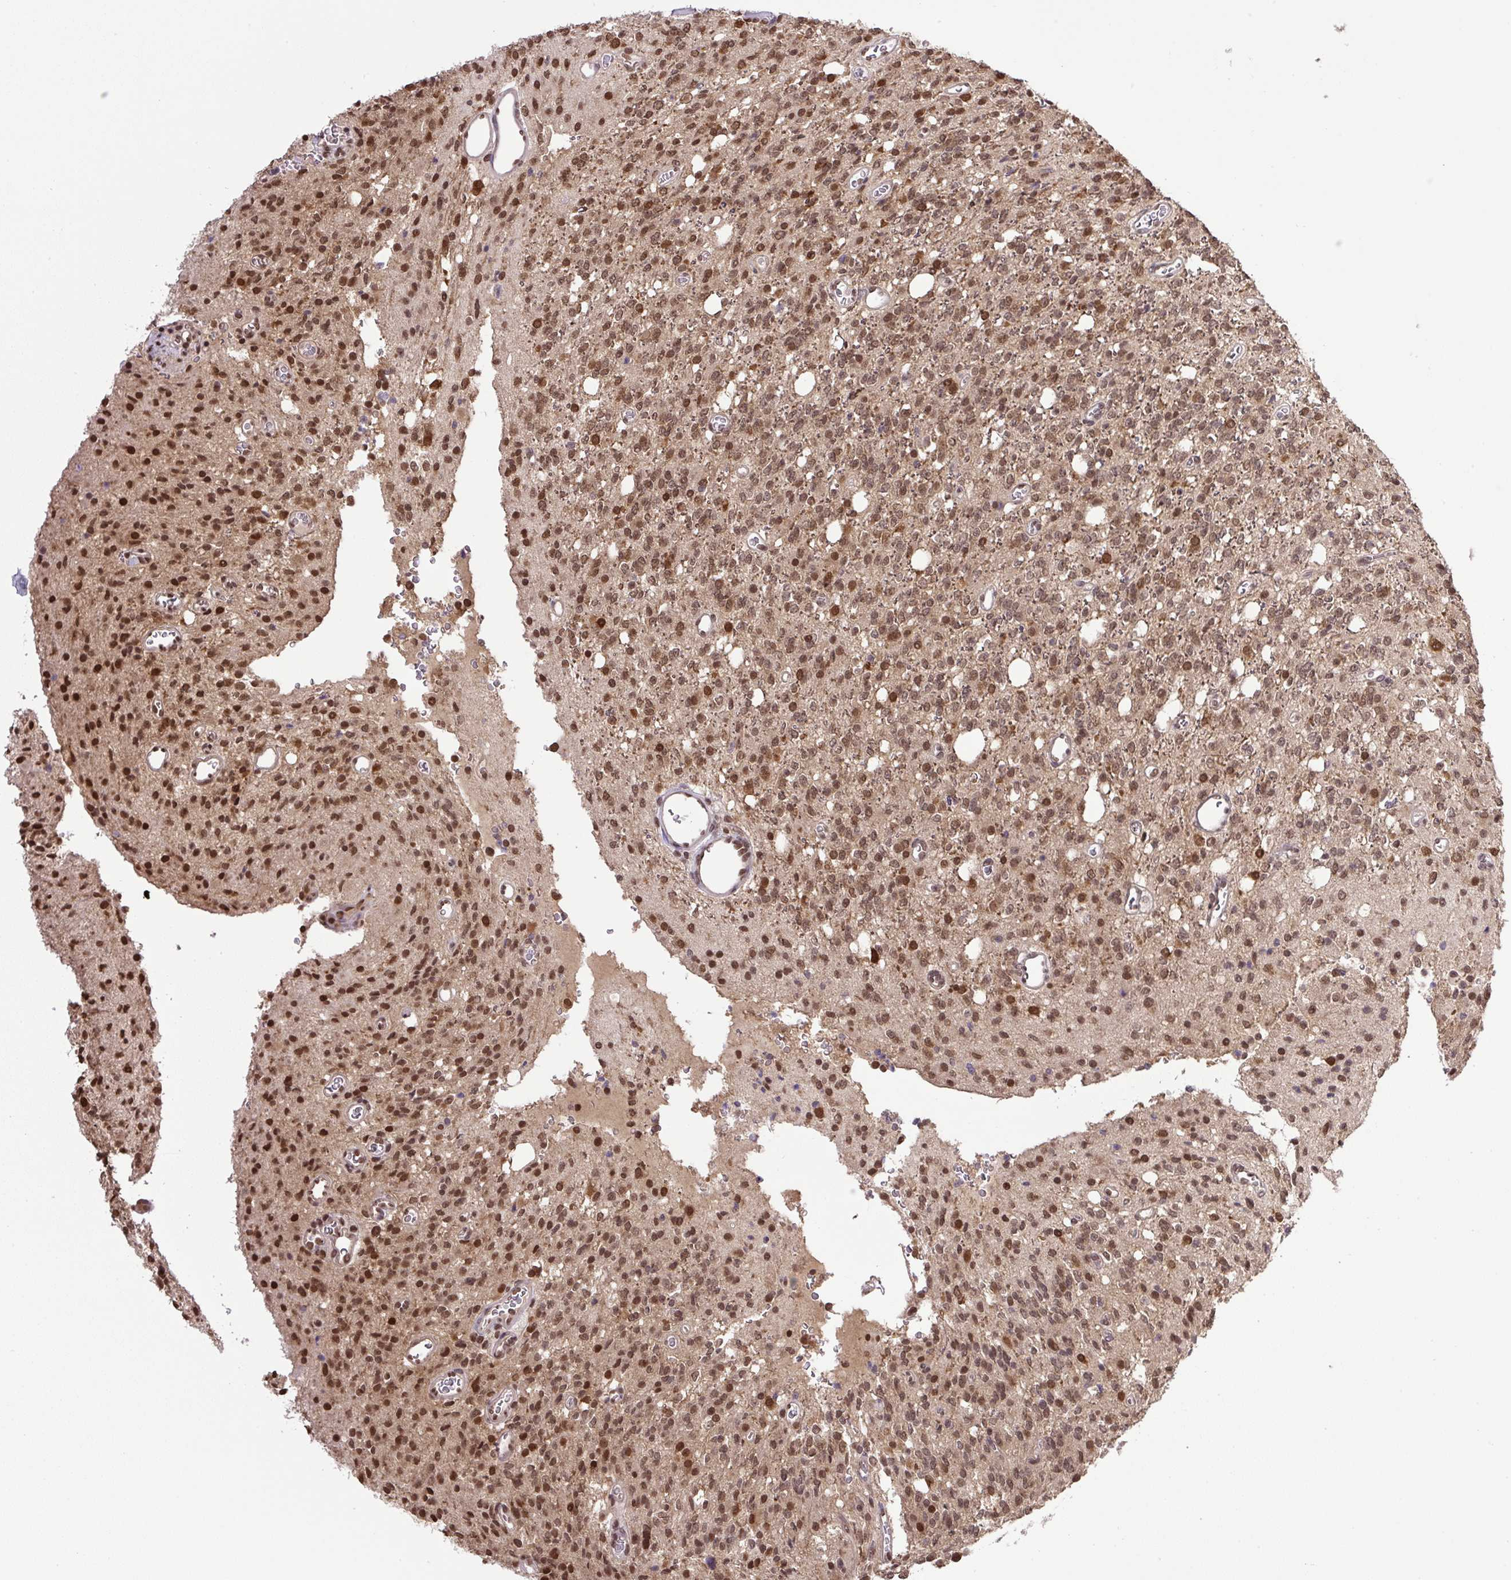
{"staining": {"intensity": "strong", "quantity": ">75%", "location": "nuclear"}, "tissue": "glioma", "cell_type": "Tumor cells", "image_type": "cancer", "snomed": [{"axis": "morphology", "description": "Glioma, malignant, High grade"}, {"axis": "topography", "description": "Brain"}], "caption": "DAB immunohistochemical staining of human glioma exhibits strong nuclear protein staining in about >75% of tumor cells.", "gene": "SGTA", "patient": {"sex": "male", "age": 34}}